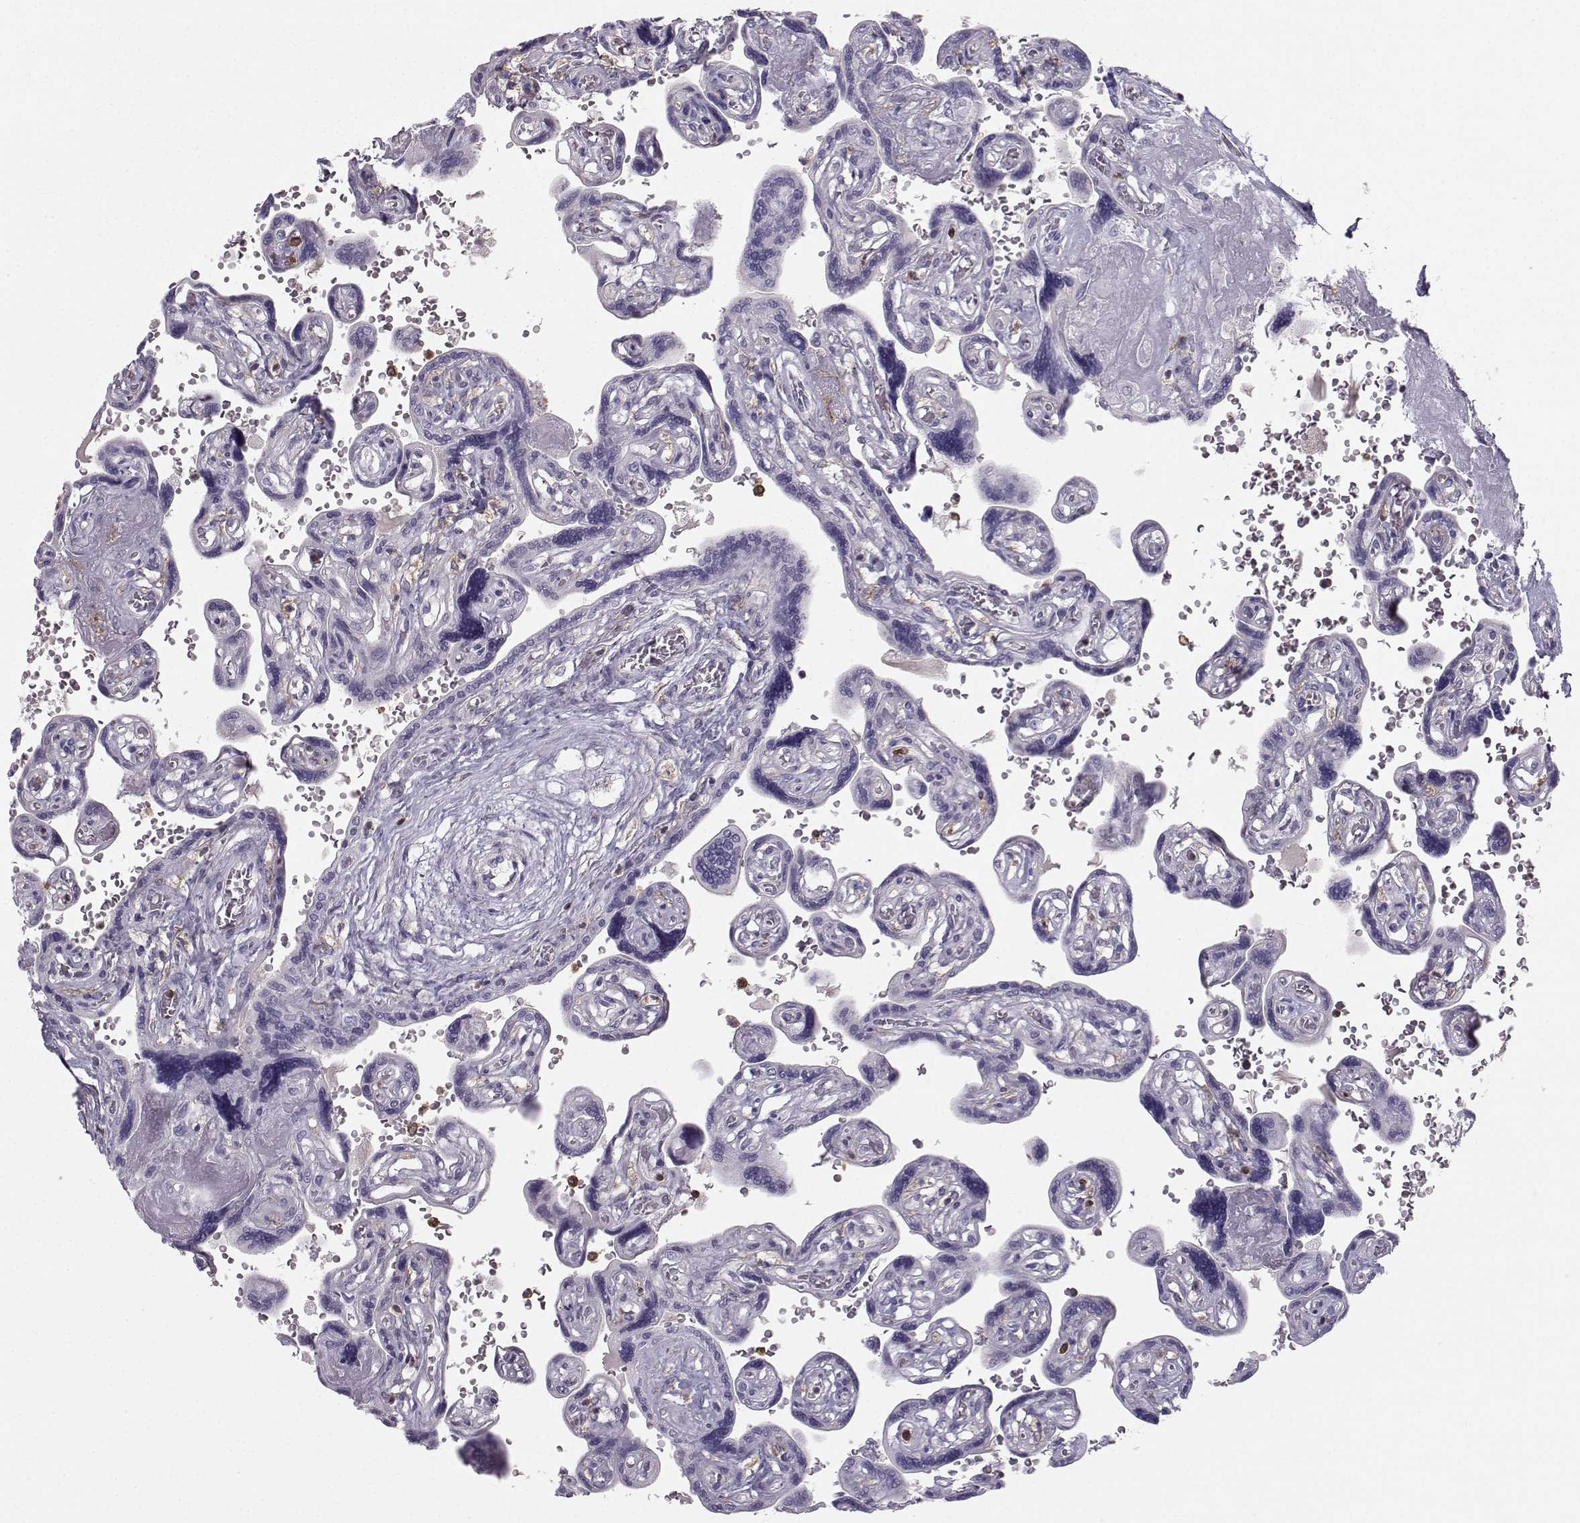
{"staining": {"intensity": "negative", "quantity": "none", "location": "none"}, "tissue": "placenta", "cell_type": "Decidual cells", "image_type": "normal", "snomed": [{"axis": "morphology", "description": "Normal tissue, NOS"}, {"axis": "topography", "description": "Placenta"}], "caption": "DAB (3,3'-diaminobenzidine) immunohistochemical staining of benign human placenta reveals no significant expression in decidual cells. (DAB IHC with hematoxylin counter stain).", "gene": "ZBTB32", "patient": {"sex": "female", "age": 32}}